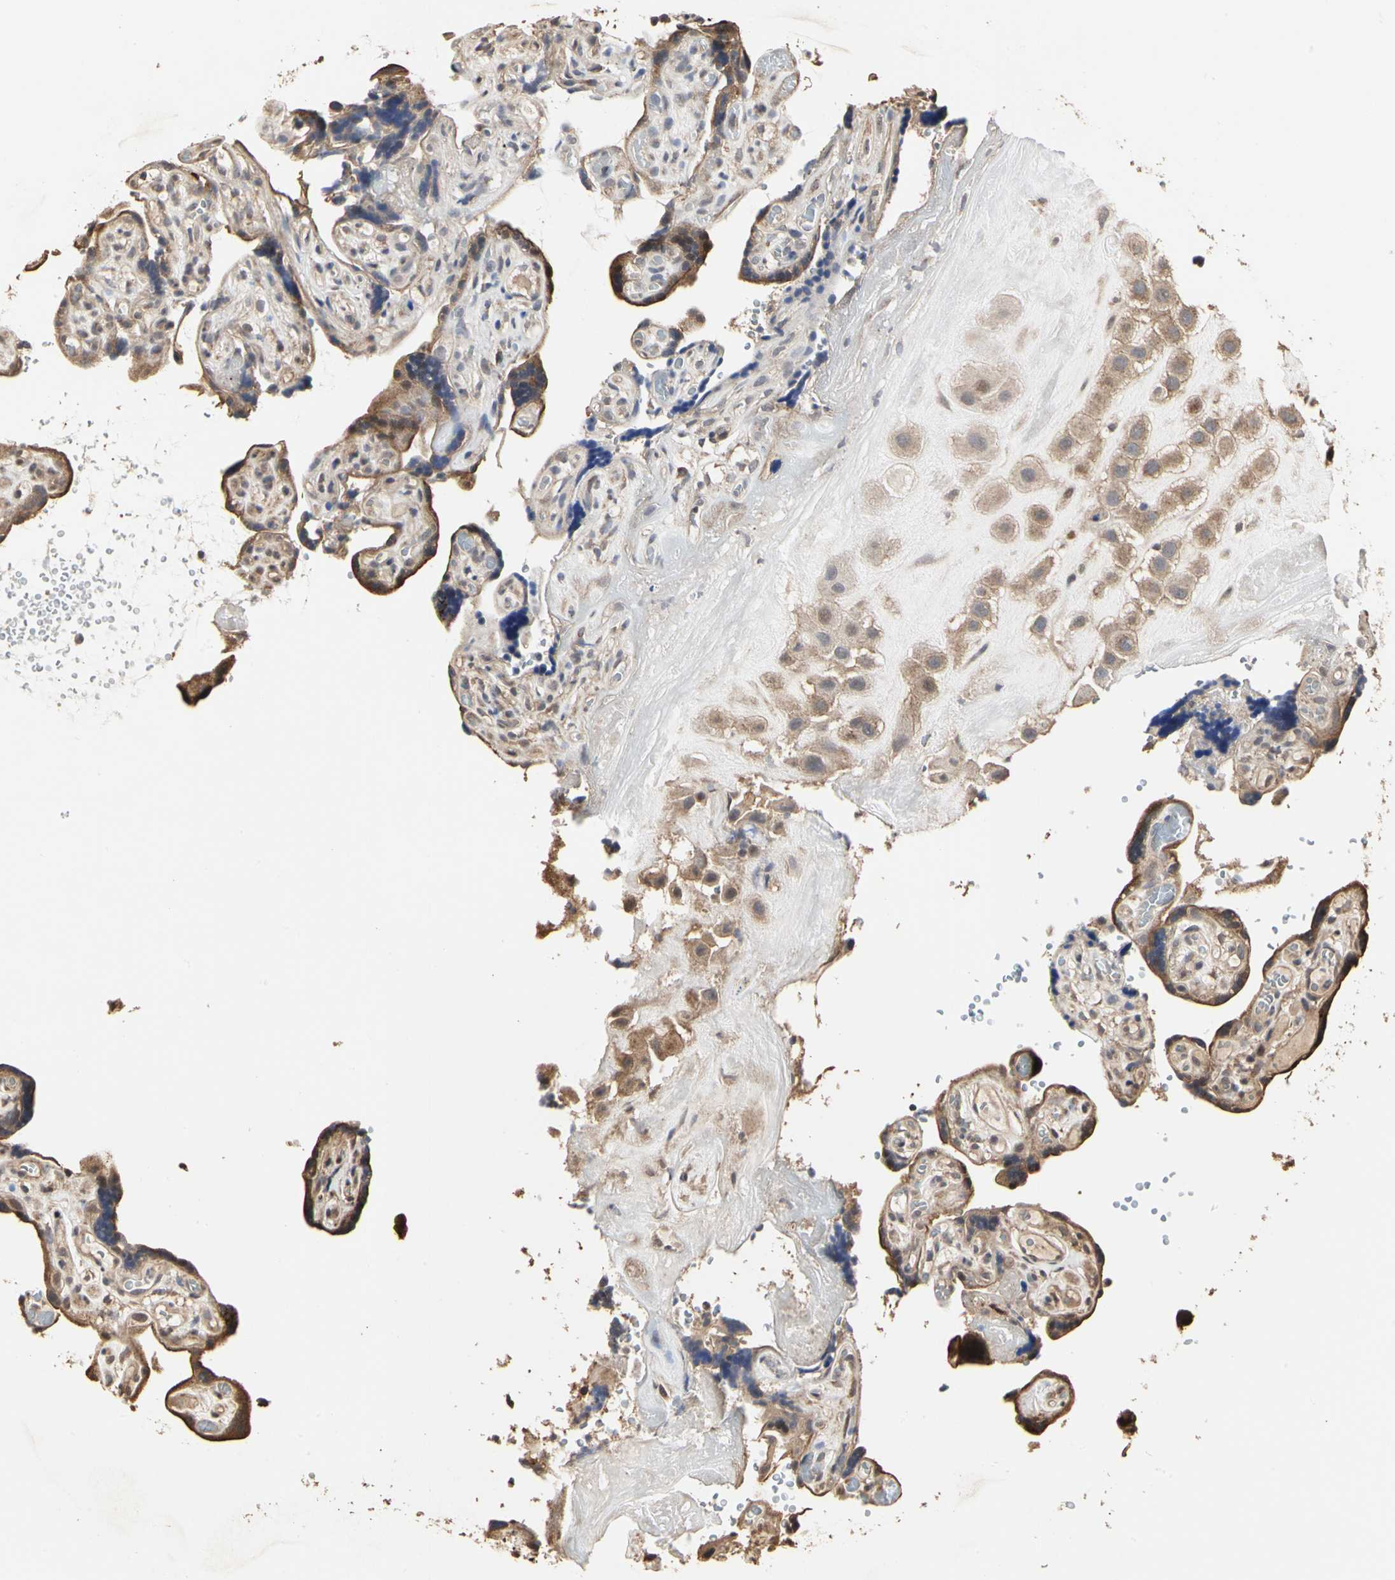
{"staining": {"intensity": "moderate", "quantity": ">75%", "location": "cytoplasmic/membranous"}, "tissue": "placenta", "cell_type": "Decidual cells", "image_type": "normal", "snomed": [{"axis": "morphology", "description": "Normal tissue, NOS"}, {"axis": "topography", "description": "Placenta"}], "caption": "A brown stain labels moderate cytoplasmic/membranous staining of a protein in decidual cells of unremarkable human placenta.", "gene": "TAOK1", "patient": {"sex": "female", "age": 30}}